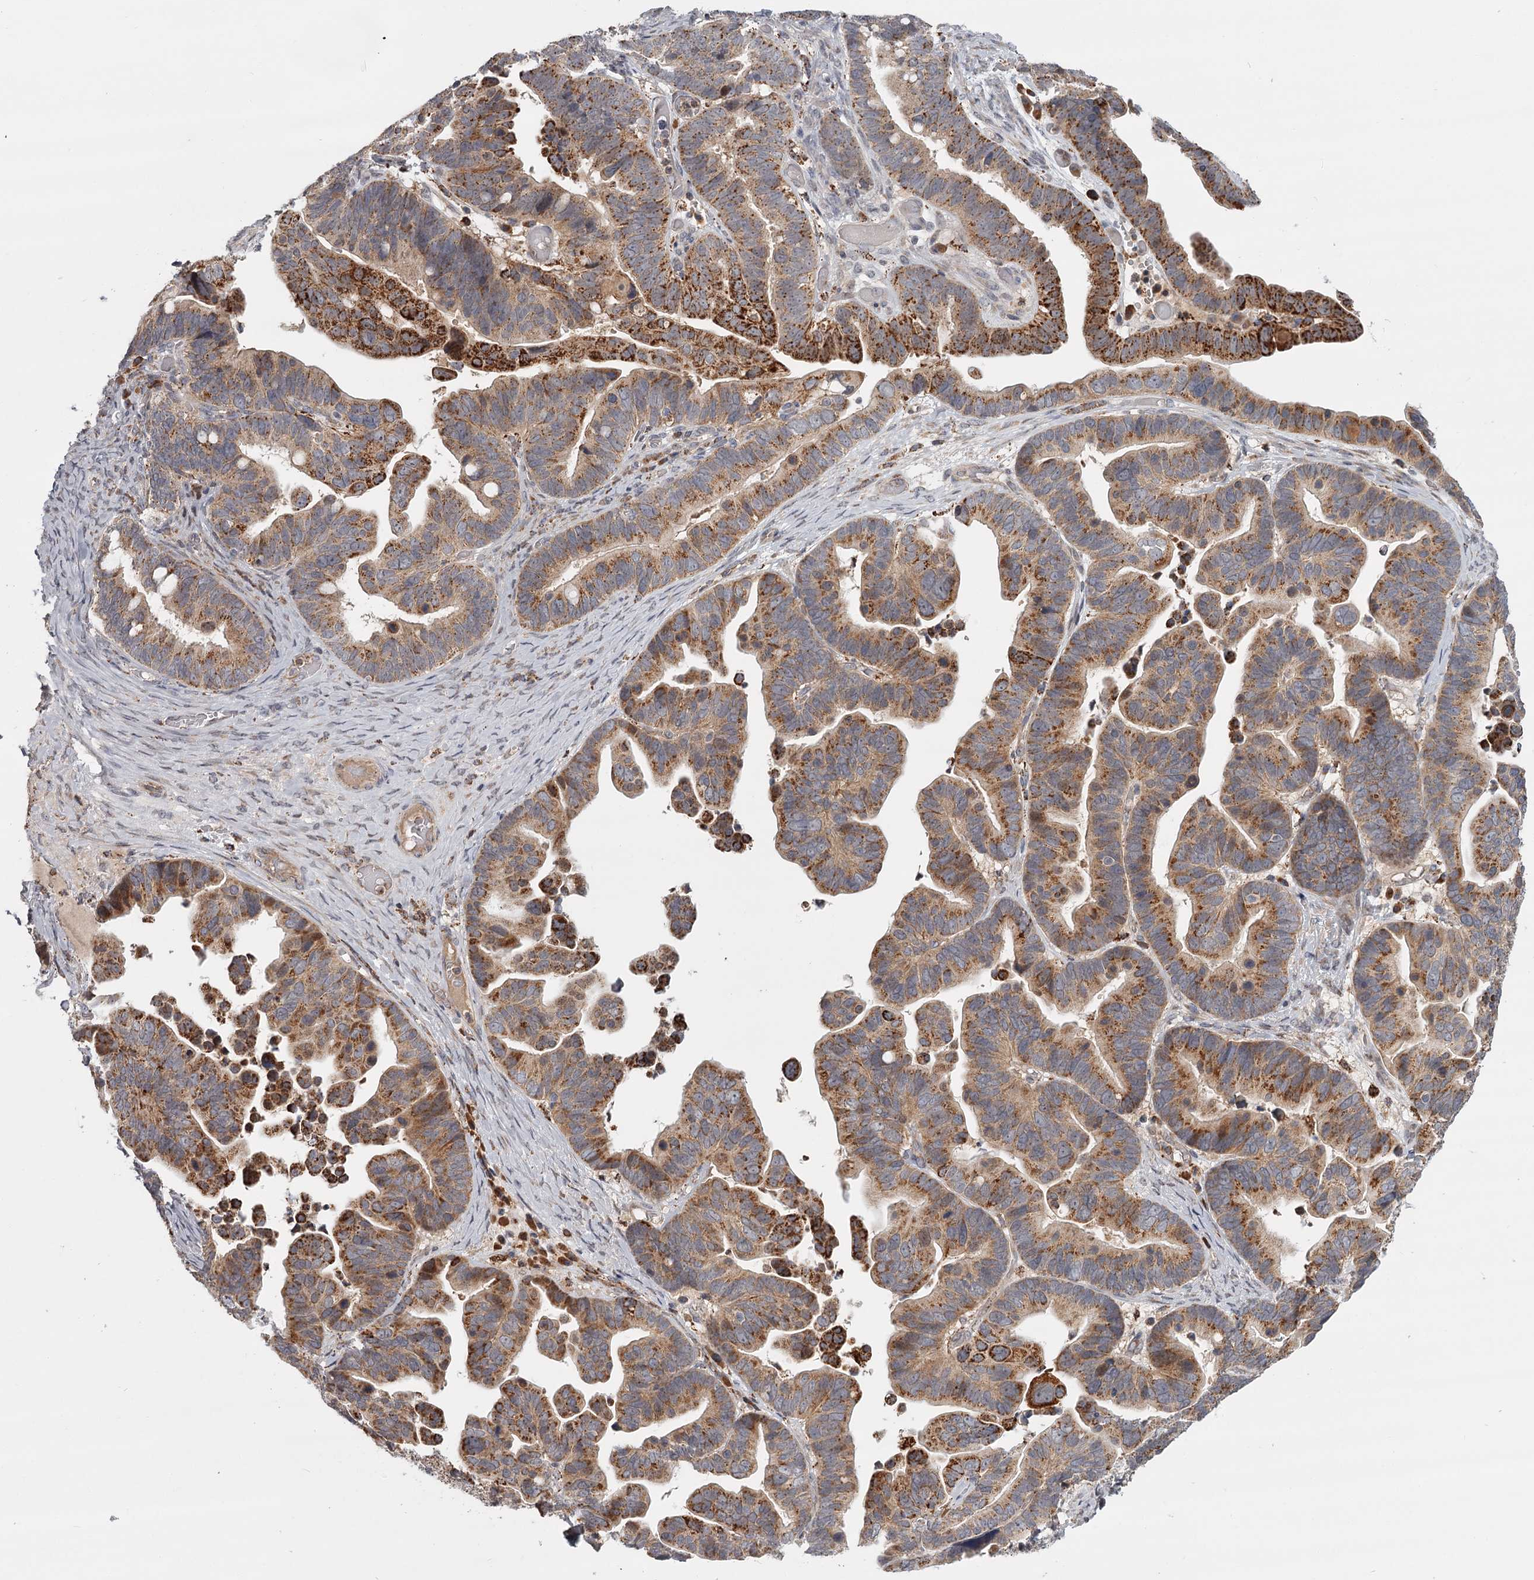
{"staining": {"intensity": "strong", "quantity": "25%-75%", "location": "cytoplasmic/membranous"}, "tissue": "ovarian cancer", "cell_type": "Tumor cells", "image_type": "cancer", "snomed": [{"axis": "morphology", "description": "Cystadenocarcinoma, serous, NOS"}, {"axis": "topography", "description": "Ovary"}], "caption": "This is an image of immunohistochemistry (IHC) staining of serous cystadenocarcinoma (ovarian), which shows strong expression in the cytoplasmic/membranous of tumor cells.", "gene": "CDC123", "patient": {"sex": "female", "age": 56}}